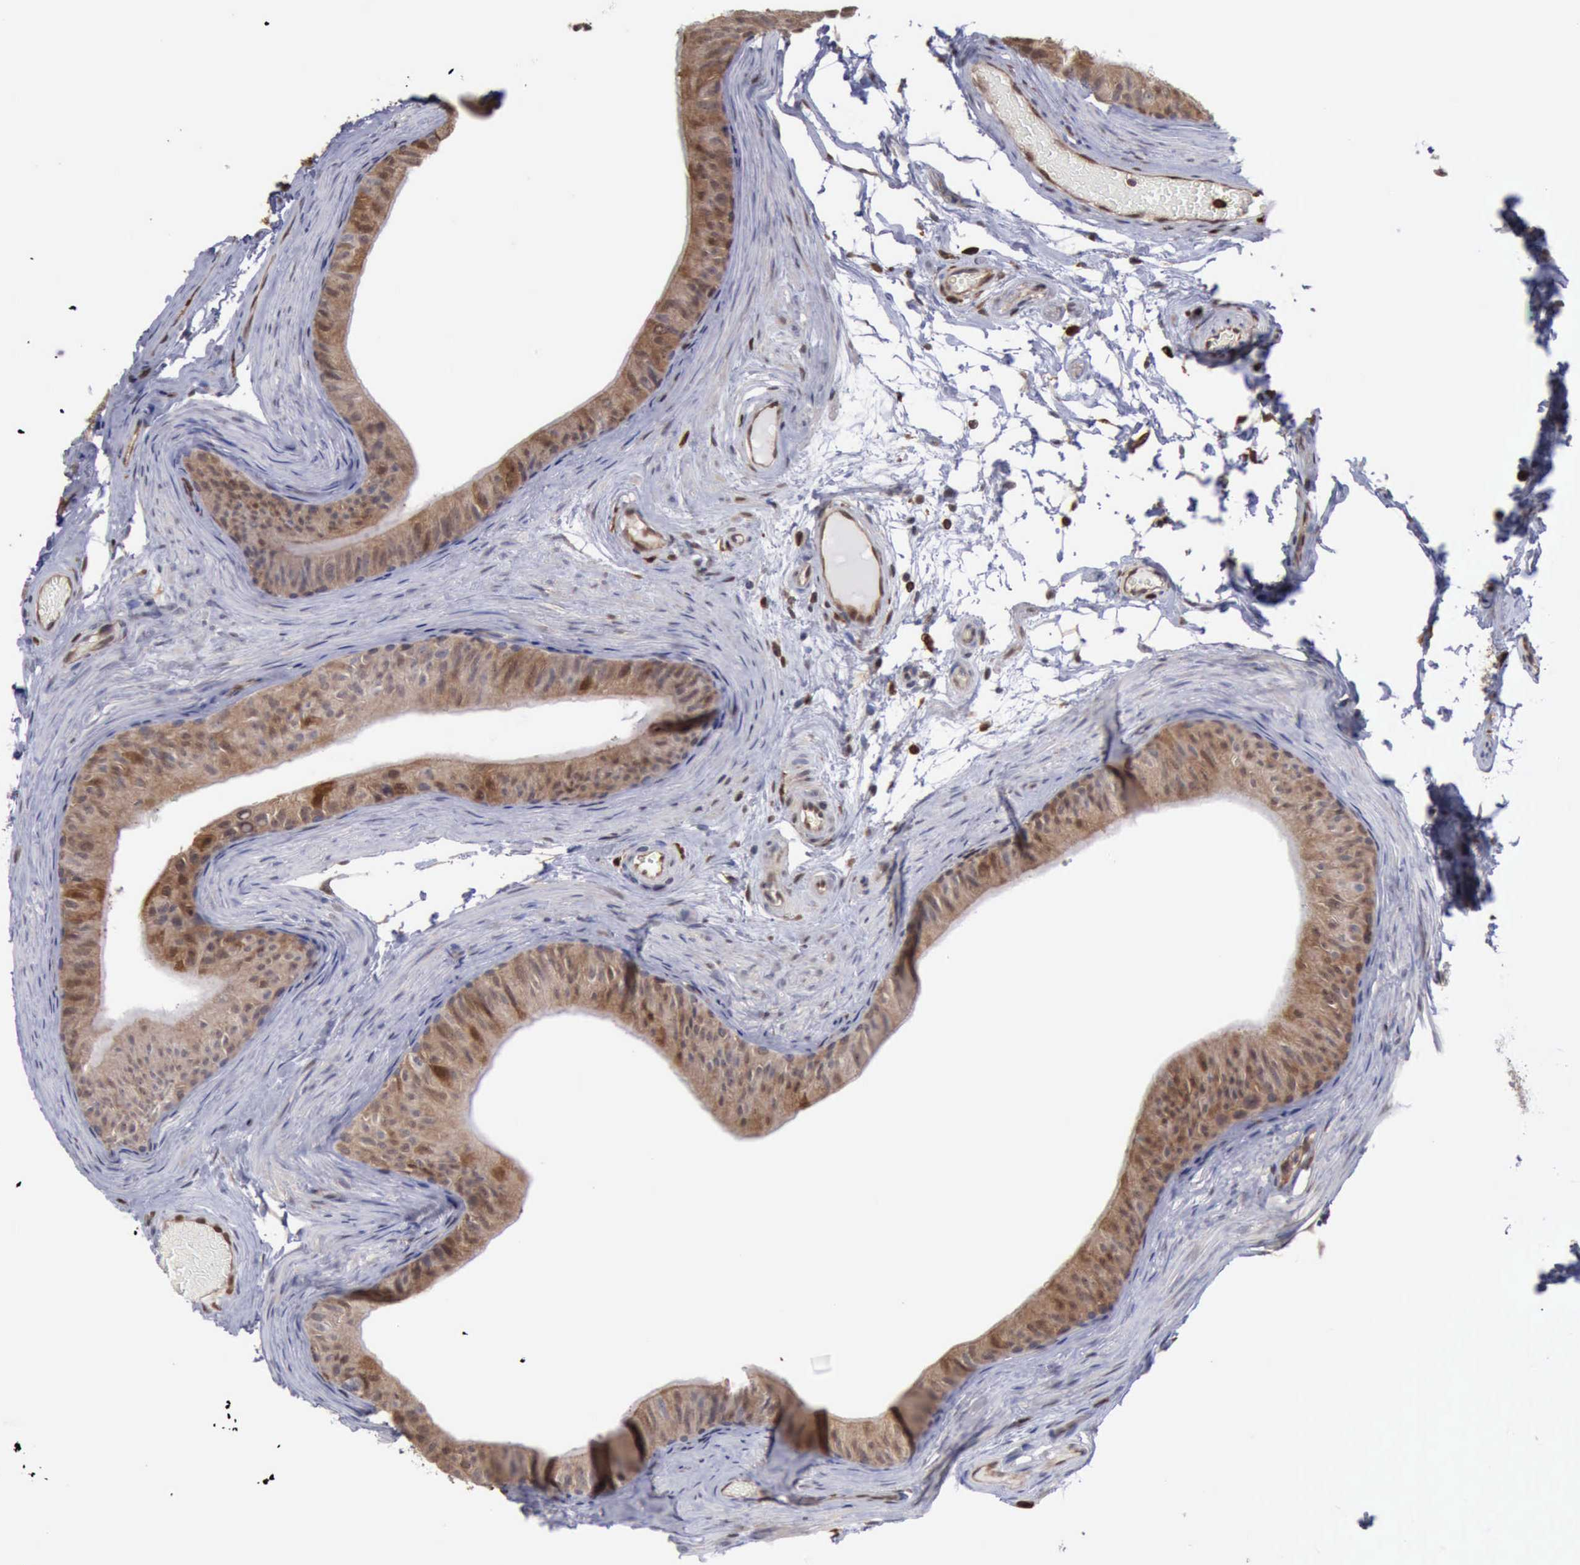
{"staining": {"intensity": "weak", "quantity": "25%-75%", "location": "cytoplasmic/membranous,nuclear"}, "tissue": "epididymis", "cell_type": "Glandular cells", "image_type": "normal", "snomed": [{"axis": "morphology", "description": "Normal tissue, NOS"}, {"axis": "topography", "description": "Testis"}, {"axis": "topography", "description": "Epididymis"}], "caption": "This histopathology image demonstrates benign epididymis stained with immunohistochemistry (IHC) to label a protein in brown. The cytoplasmic/membranous,nuclear of glandular cells show weak positivity for the protein. Nuclei are counter-stained blue.", "gene": "STAT1", "patient": {"sex": "male", "age": 36}}